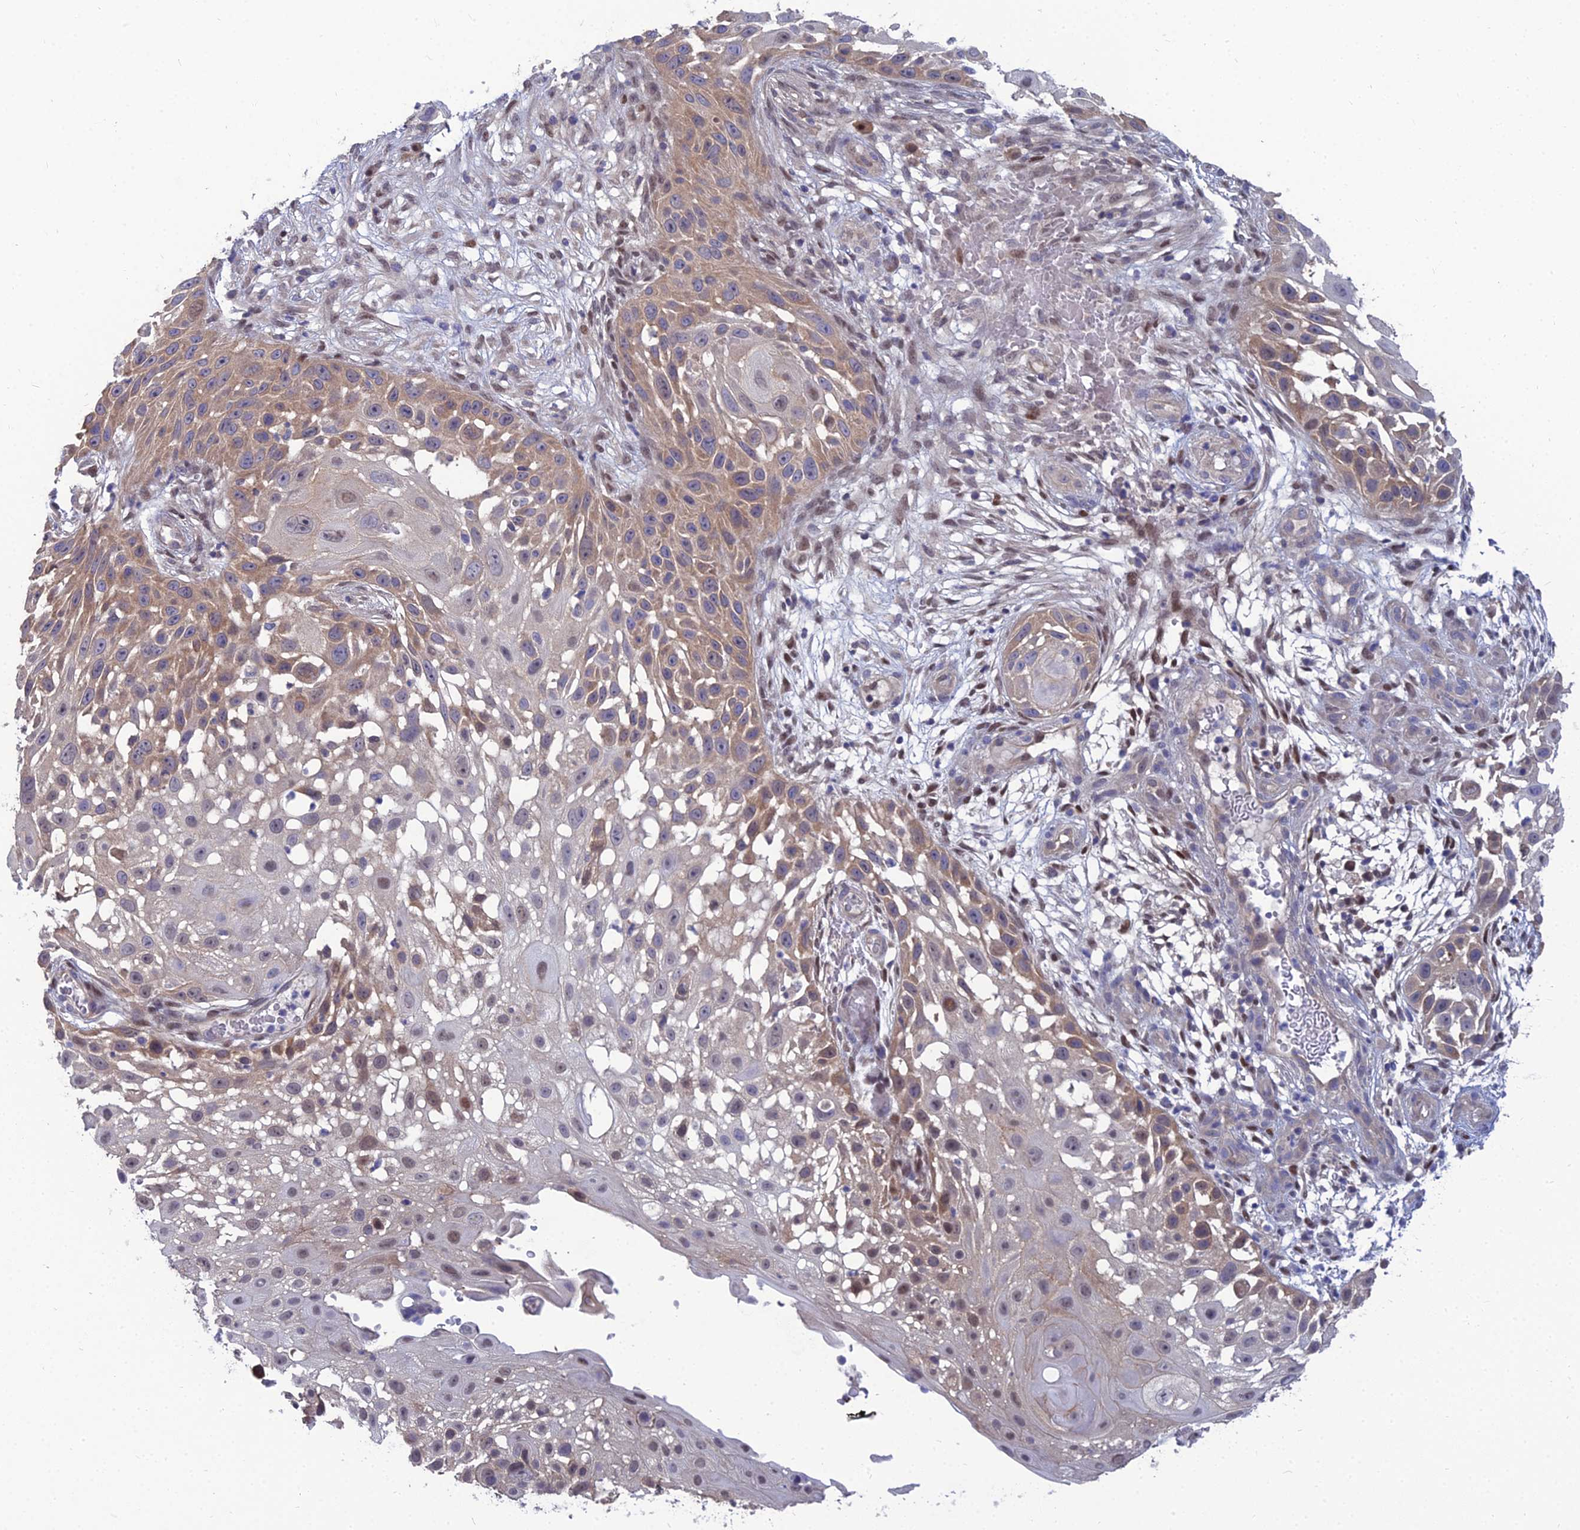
{"staining": {"intensity": "weak", "quantity": "25%-75%", "location": "cytoplasmic/membranous,nuclear"}, "tissue": "skin cancer", "cell_type": "Tumor cells", "image_type": "cancer", "snomed": [{"axis": "morphology", "description": "Squamous cell carcinoma, NOS"}, {"axis": "topography", "description": "Skin"}], "caption": "A high-resolution histopathology image shows immunohistochemistry (IHC) staining of skin cancer, which reveals weak cytoplasmic/membranous and nuclear positivity in approximately 25%-75% of tumor cells. (brown staining indicates protein expression, while blue staining denotes nuclei).", "gene": "DNPEP", "patient": {"sex": "female", "age": 44}}